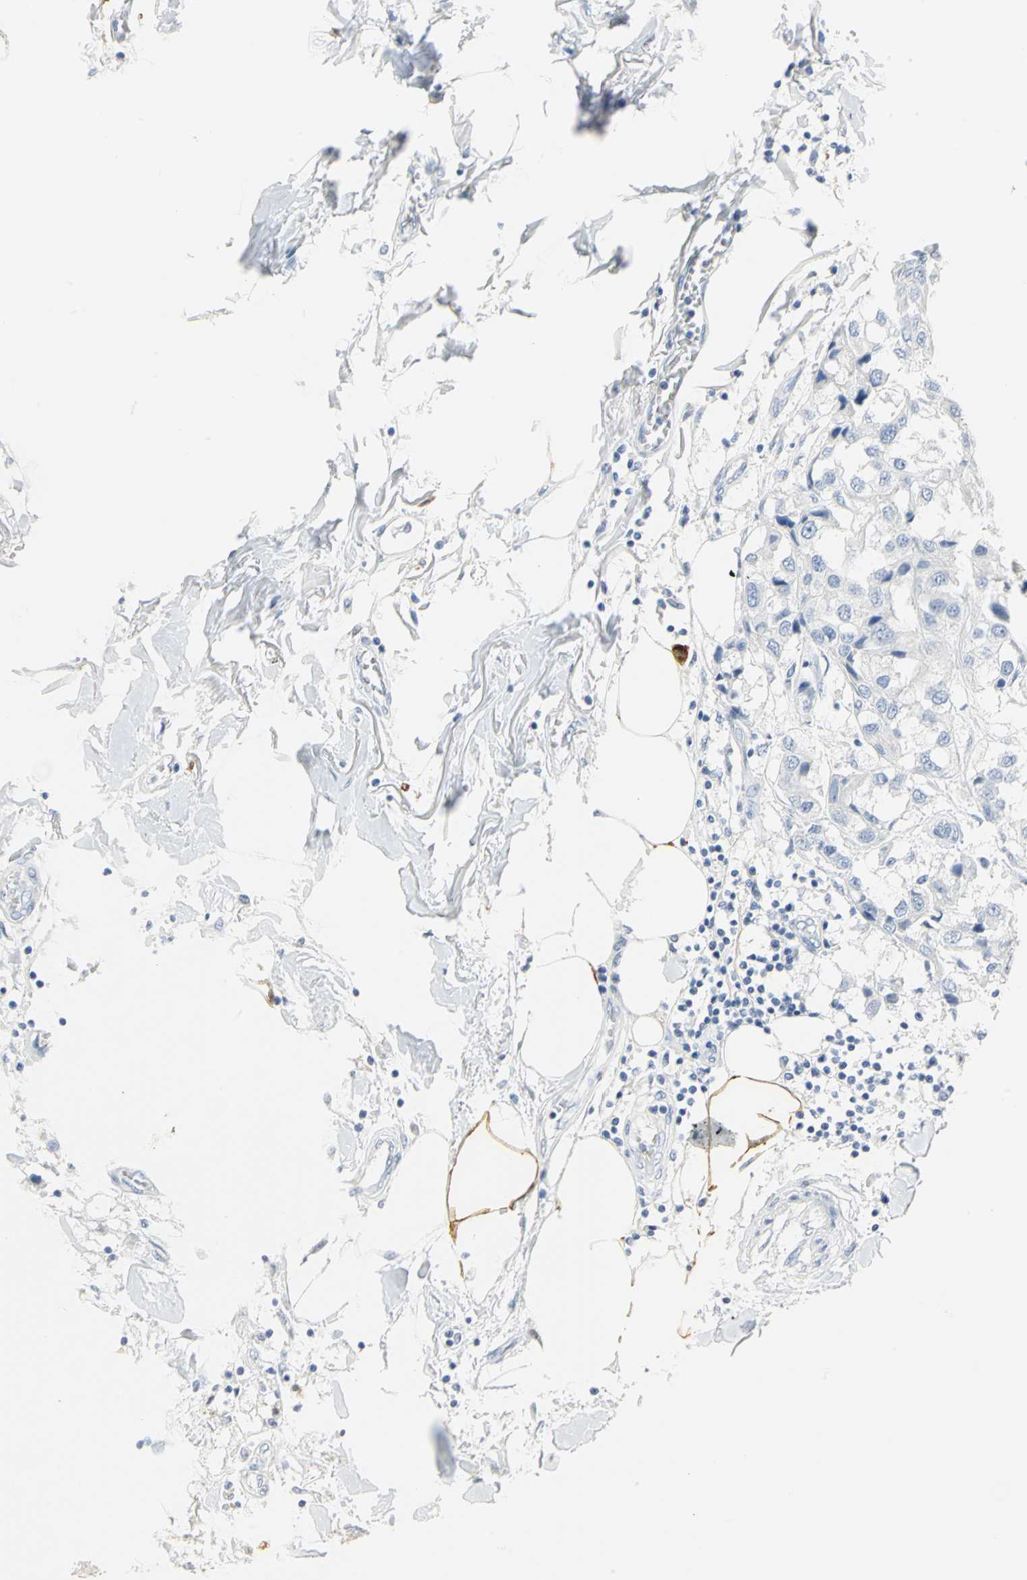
{"staining": {"intensity": "negative", "quantity": "none", "location": "none"}, "tissue": "breast cancer", "cell_type": "Tumor cells", "image_type": "cancer", "snomed": [{"axis": "morphology", "description": "Duct carcinoma"}, {"axis": "topography", "description": "Breast"}], "caption": "IHC of human breast cancer (invasive ductal carcinoma) reveals no expression in tumor cells.", "gene": "CA3", "patient": {"sex": "female", "age": 80}}